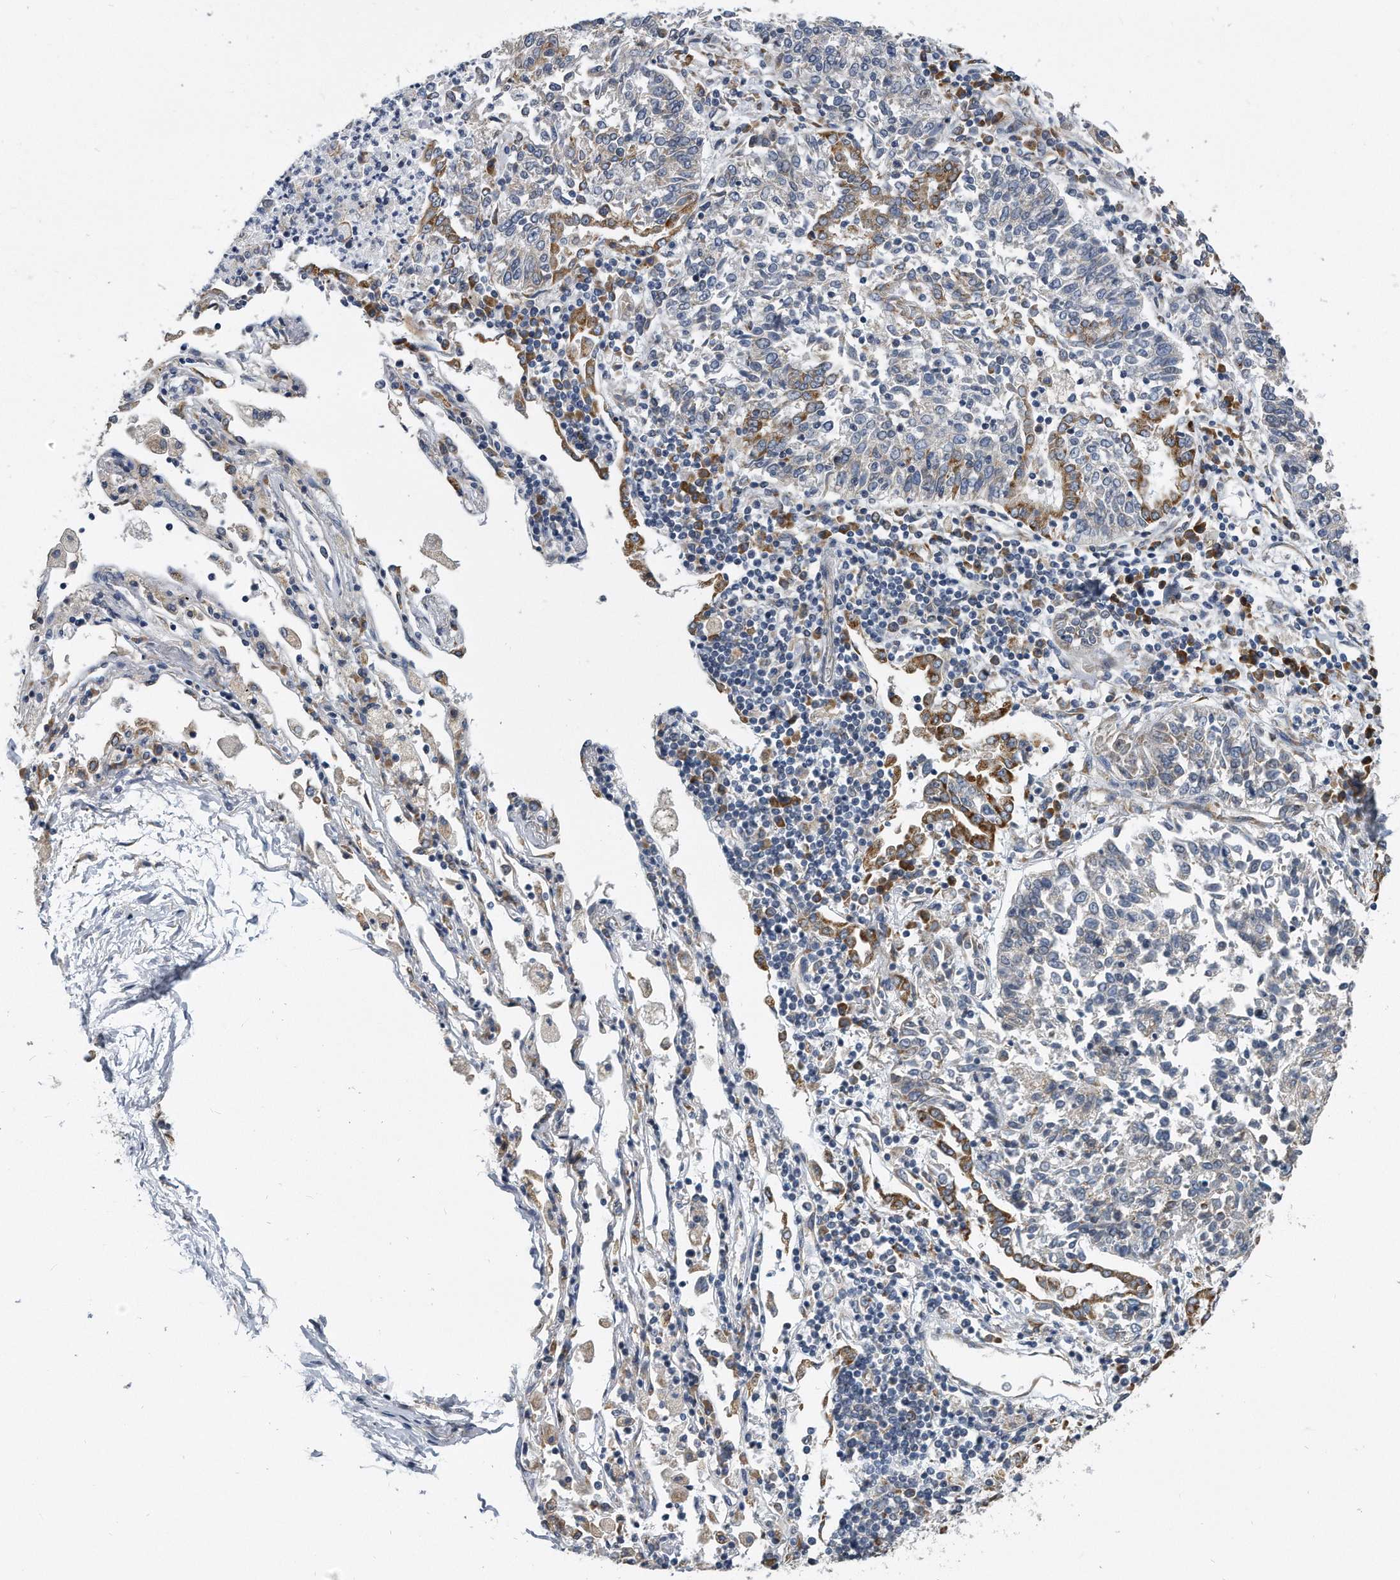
{"staining": {"intensity": "weak", "quantity": "25%-75%", "location": "cytoplasmic/membranous"}, "tissue": "lung cancer", "cell_type": "Tumor cells", "image_type": "cancer", "snomed": [{"axis": "morphology", "description": "Normal tissue, NOS"}, {"axis": "morphology", "description": "Squamous cell carcinoma, NOS"}, {"axis": "topography", "description": "Cartilage tissue"}, {"axis": "topography", "description": "Lung"}, {"axis": "topography", "description": "Peripheral nerve tissue"}], "caption": "Approximately 25%-75% of tumor cells in lung squamous cell carcinoma display weak cytoplasmic/membranous protein staining as visualized by brown immunohistochemical staining.", "gene": "CCDC47", "patient": {"sex": "female", "age": 49}}